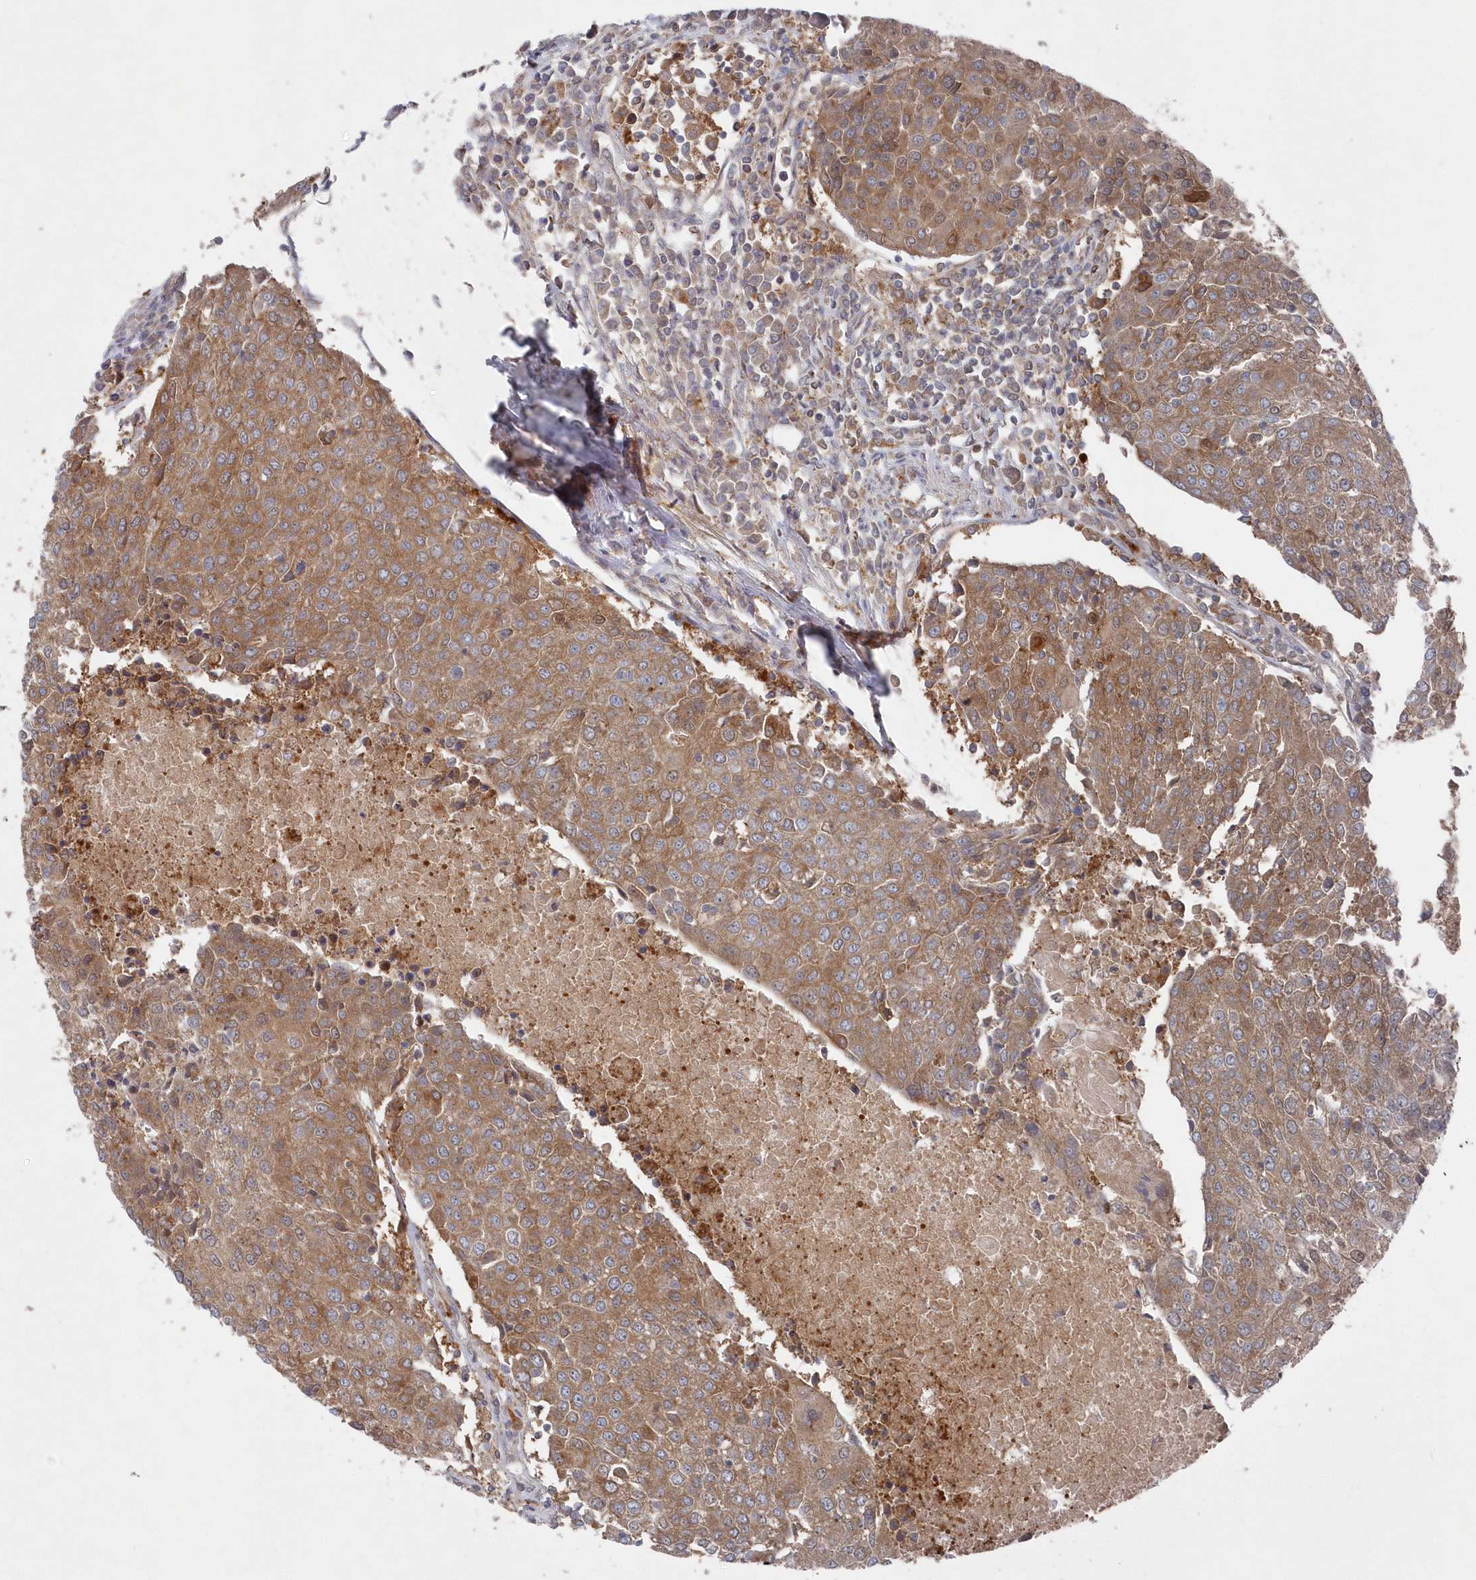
{"staining": {"intensity": "moderate", "quantity": ">75%", "location": "cytoplasmic/membranous"}, "tissue": "urothelial cancer", "cell_type": "Tumor cells", "image_type": "cancer", "snomed": [{"axis": "morphology", "description": "Urothelial carcinoma, High grade"}, {"axis": "topography", "description": "Urinary bladder"}], "caption": "Protein expression analysis of human high-grade urothelial carcinoma reveals moderate cytoplasmic/membranous staining in approximately >75% of tumor cells.", "gene": "ASNSD1", "patient": {"sex": "female", "age": 85}}